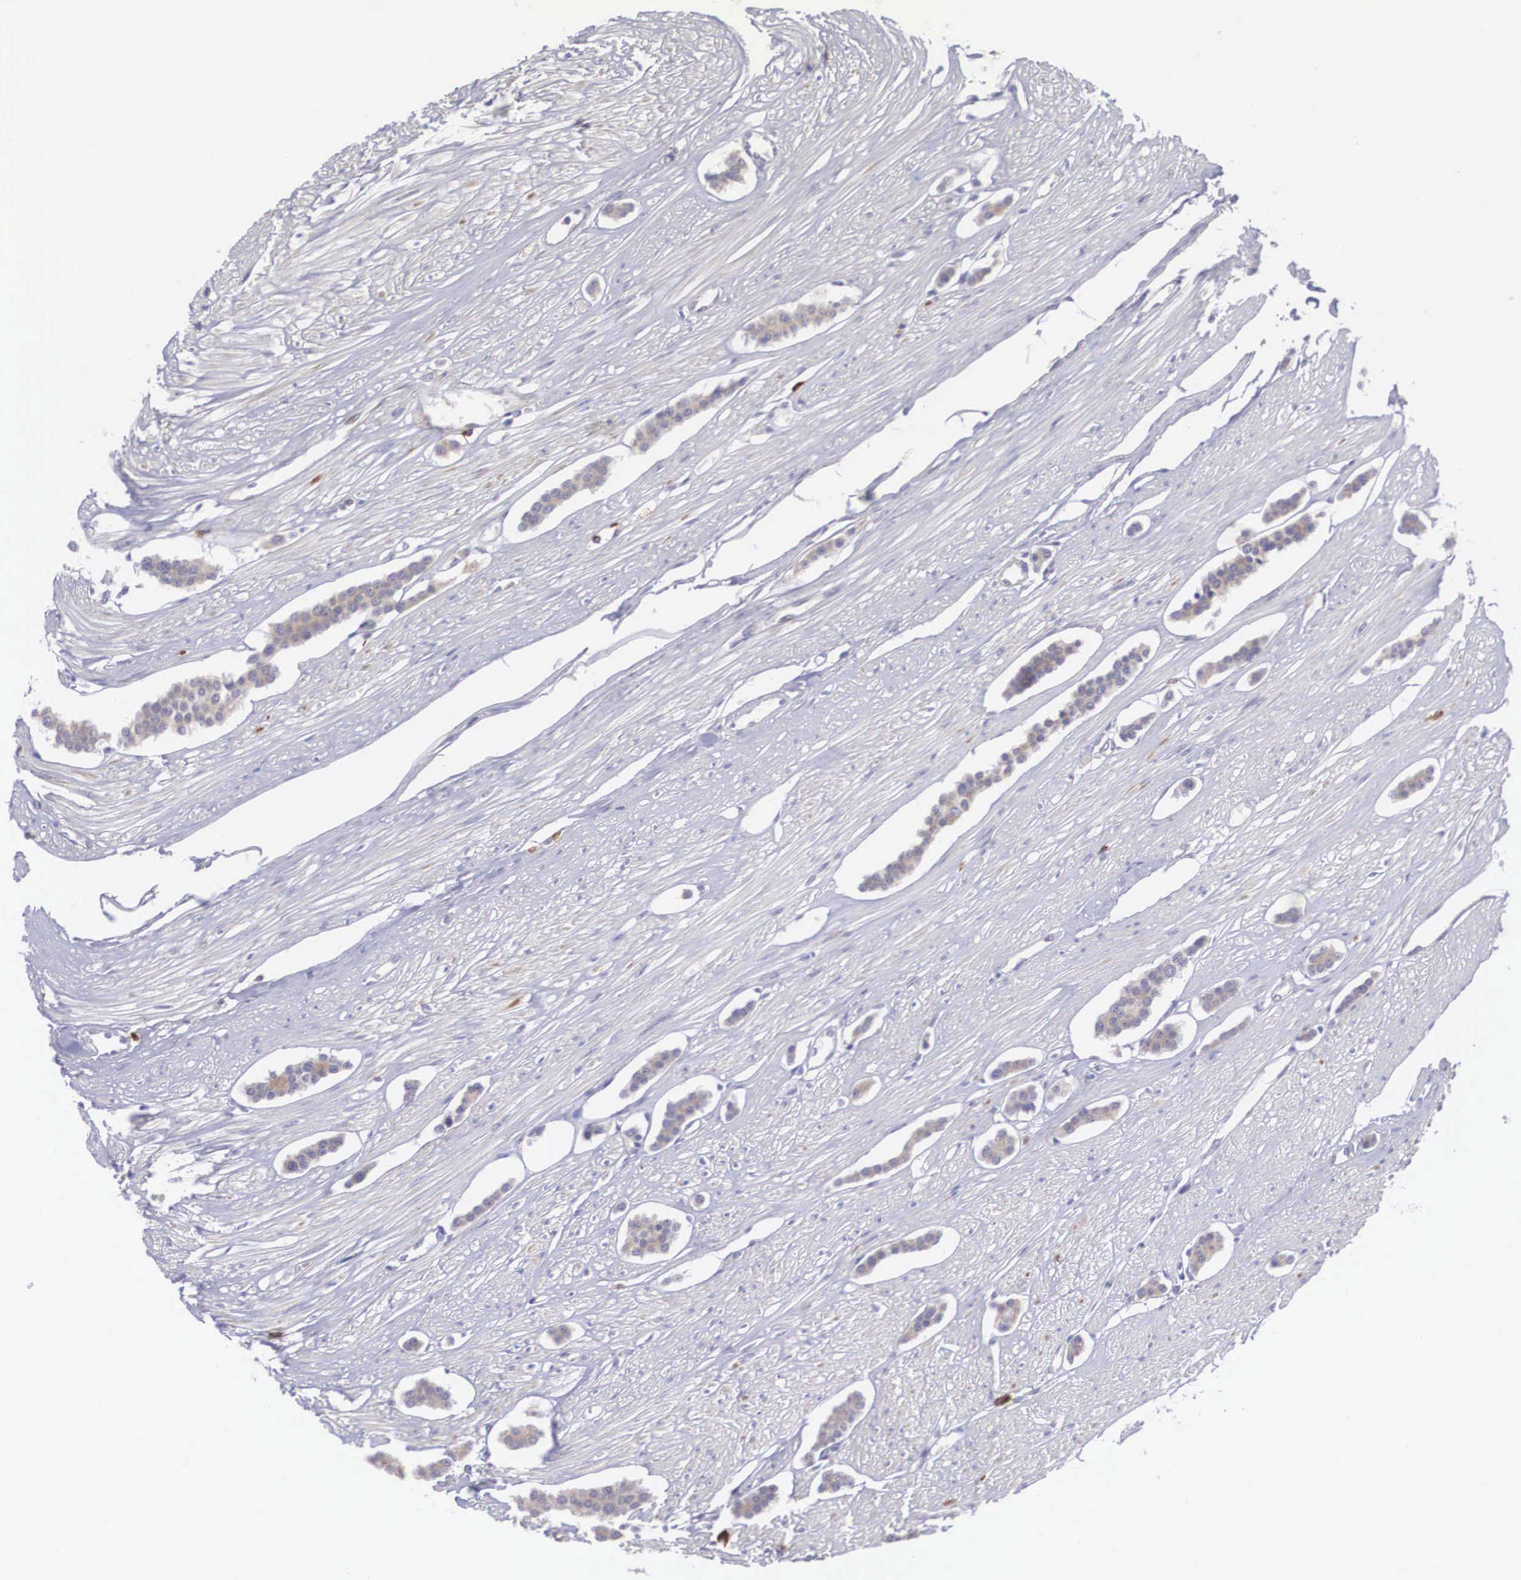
{"staining": {"intensity": "weak", "quantity": ">75%", "location": "cytoplasmic/membranous"}, "tissue": "carcinoid", "cell_type": "Tumor cells", "image_type": "cancer", "snomed": [{"axis": "morphology", "description": "Carcinoid, malignant, NOS"}, {"axis": "topography", "description": "Small intestine"}], "caption": "This is an image of IHC staining of carcinoid (malignant), which shows weak positivity in the cytoplasmic/membranous of tumor cells.", "gene": "NINL", "patient": {"sex": "male", "age": 60}}